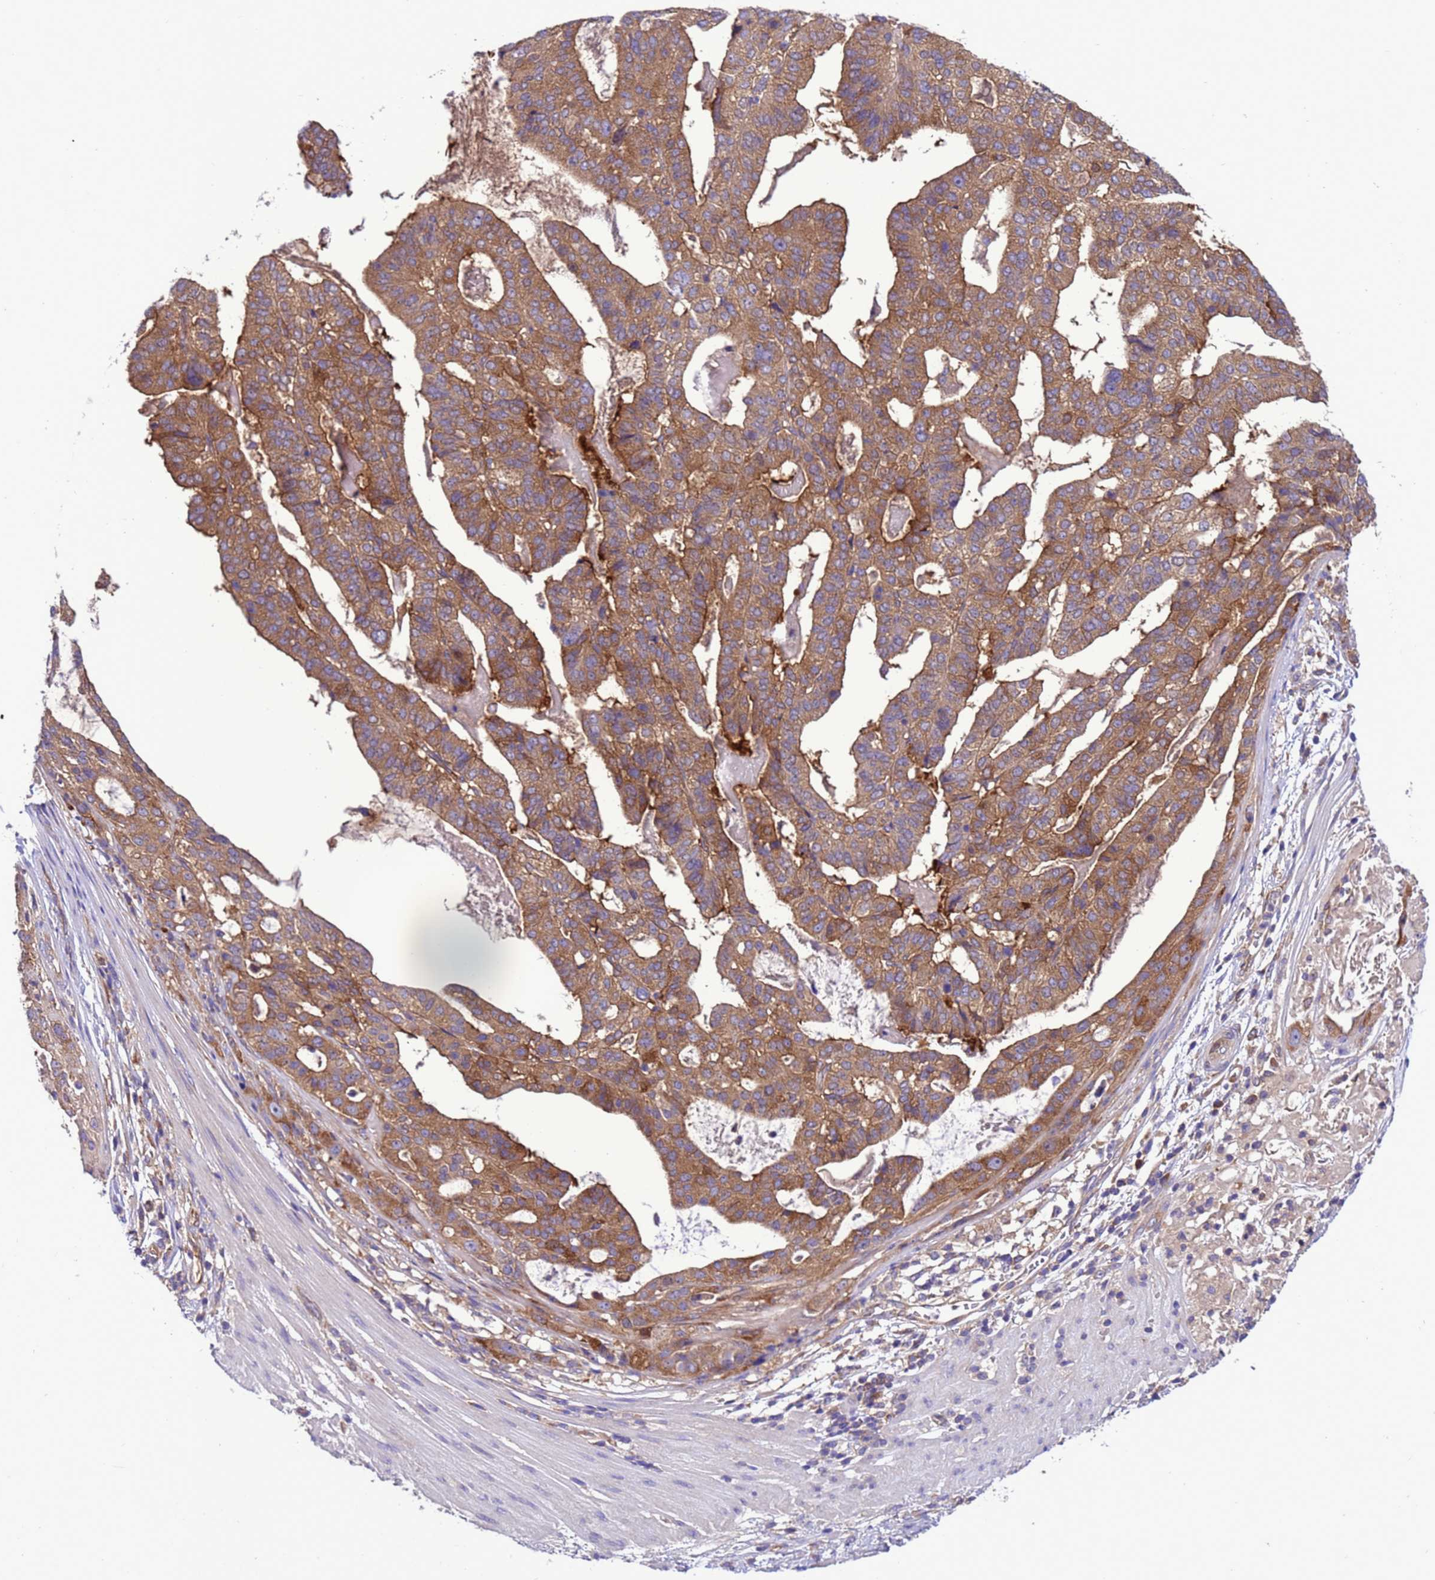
{"staining": {"intensity": "moderate", "quantity": ">75%", "location": "cytoplasmic/membranous"}, "tissue": "stomach cancer", "cell_type": "Tumor cells", "image_type": "cancer", "snomed": [{"axis": "morphology", "description": "Adenocarcinoma, NOS"}, {"axis": "topography", "description": "Stomach"}], "caption": "This micrograph displays immunohistochemistry (IHC) staining of adenocarcinoma (stomach), with medium moderate cytoplasmic/membranous expression in approximately >75% of tumor cells.", "gene": "RABEP2", "patient": {"sex": "male", "age": 48}}